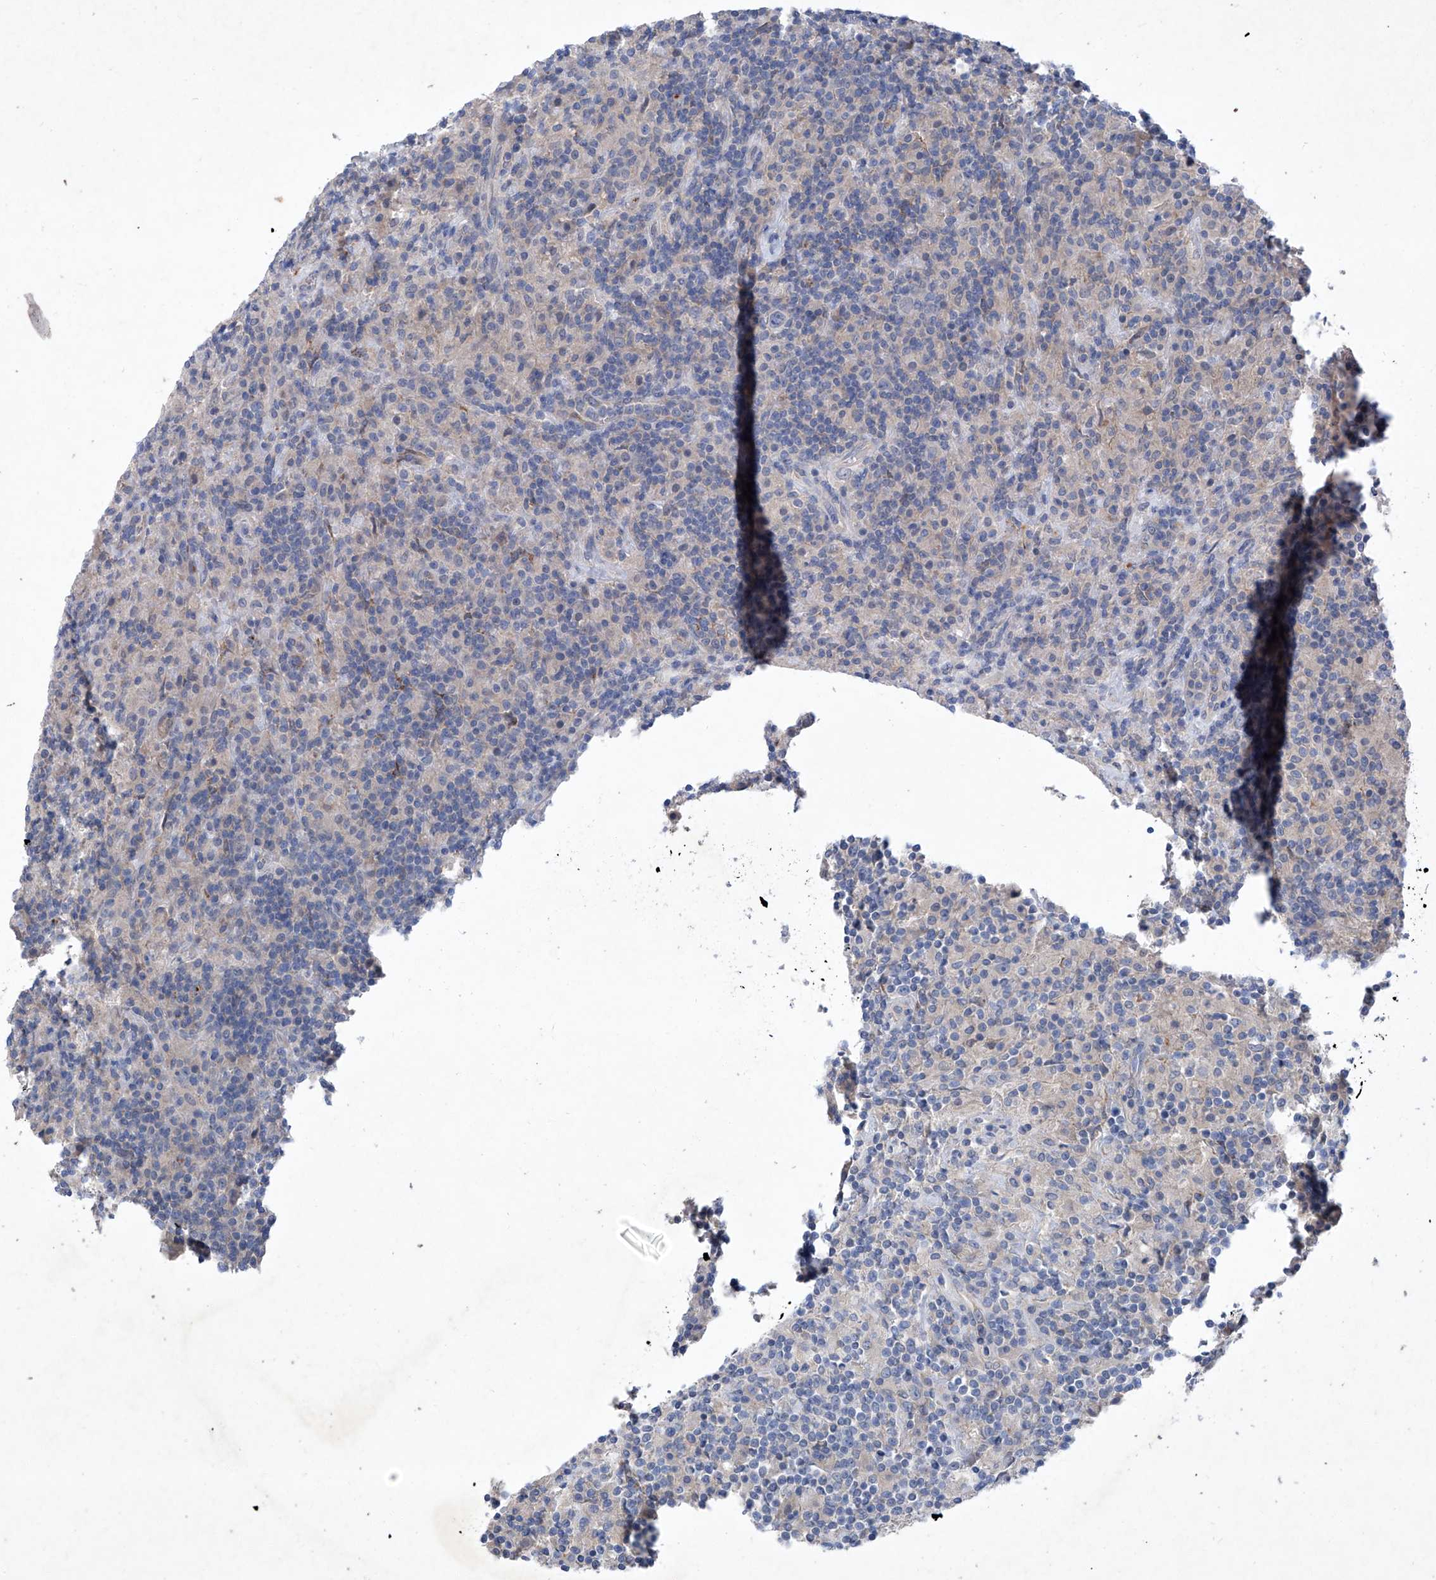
{"staining": {"intensity": "negative", "quantity": "none", "location": "none"}, "tissue": "lymphoma", "cell_type": "Tumor cells", "image_type": "cancer", "snomed": [{"axis": "morphology", "description": "Hodgkin's disease, NOS"}, {"axis": "topography", "description": "Lymph node"}], "caption": "Hodgkin's disease stained for a protein using immunohistochemistry (IHC) reveals no positivity tumor cells.", "gene": "SBK2", "patient": {"sex": "male", "age": 70}}